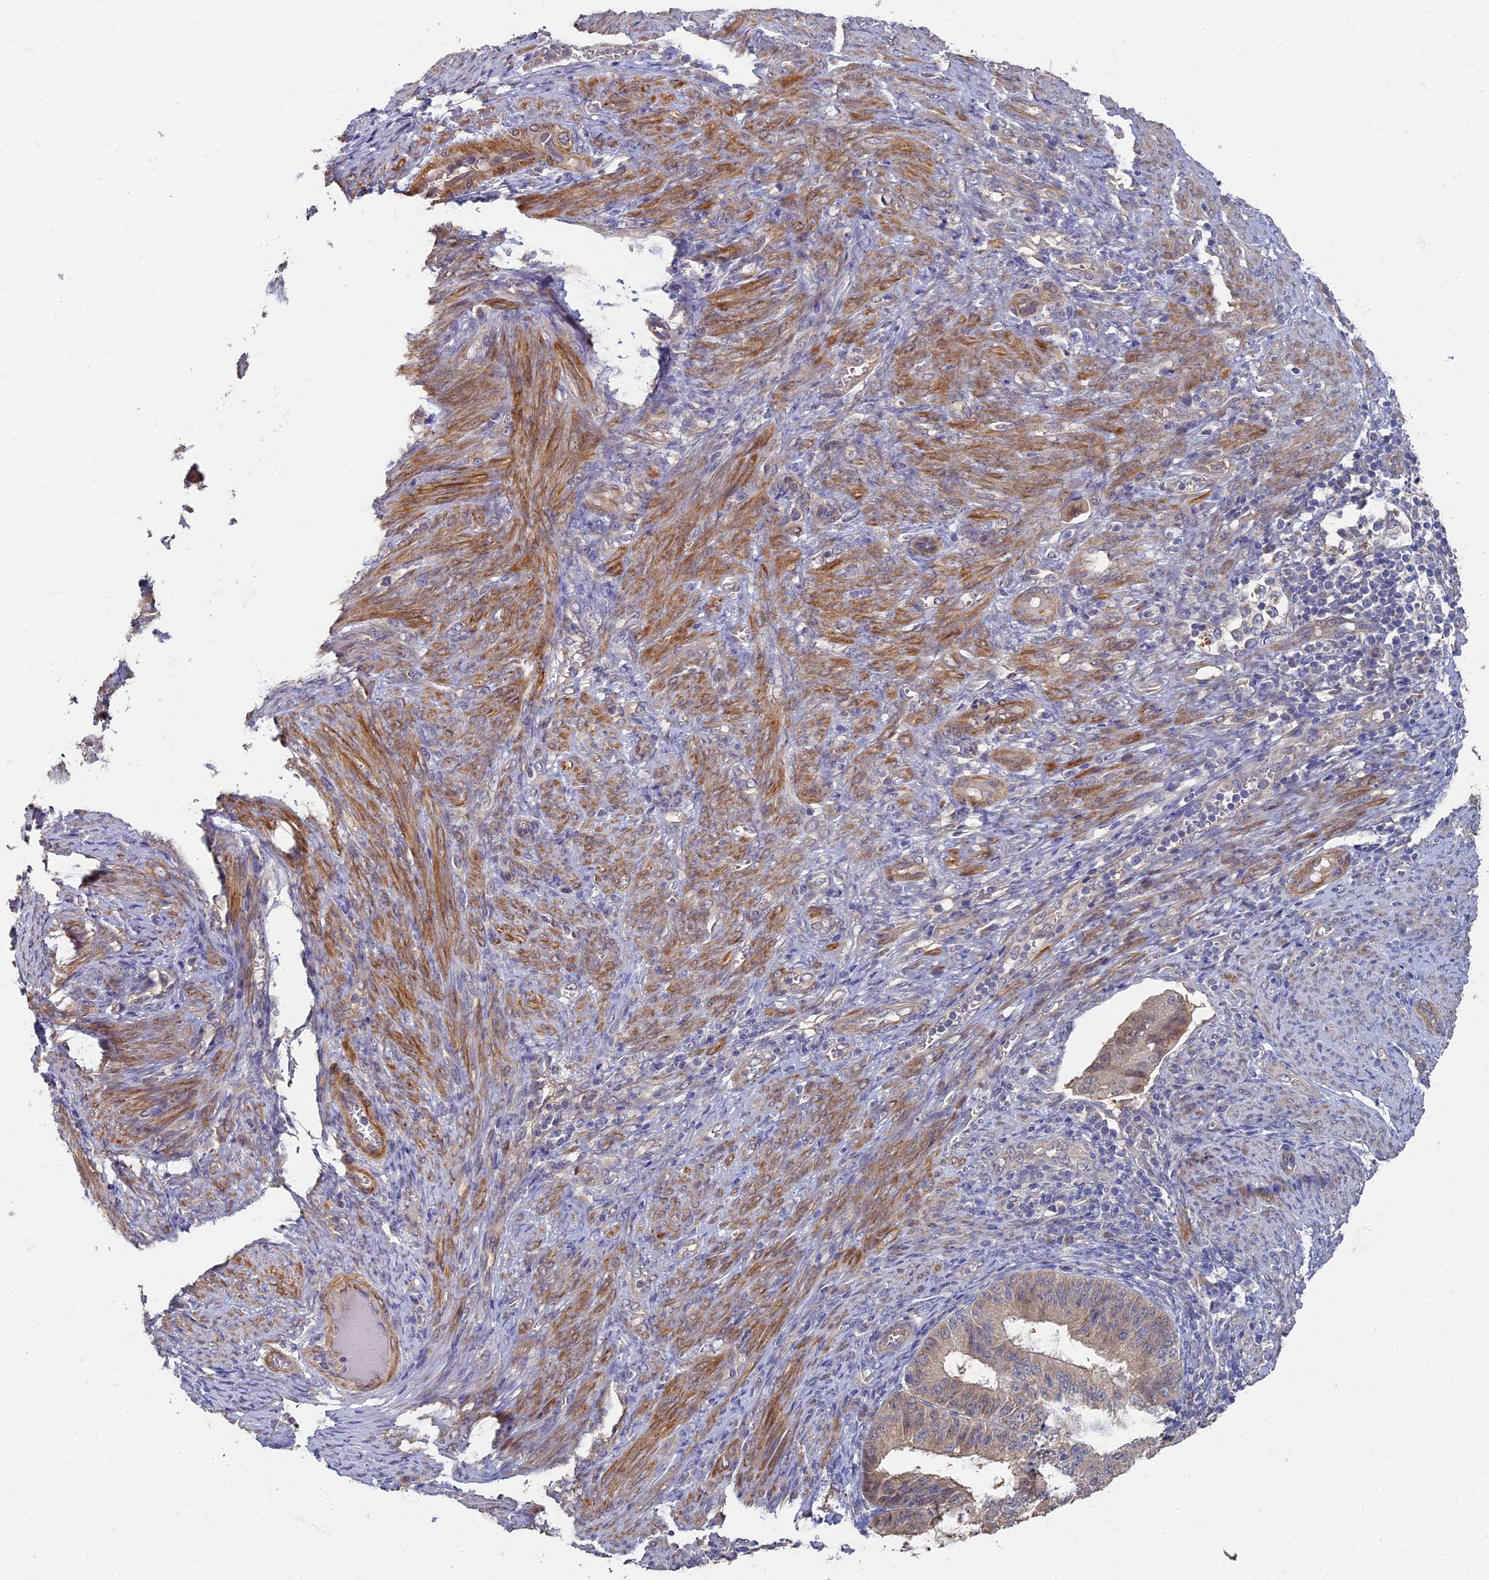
{"staining": {"intensity": "moderate", "quantity": "<25%", "location": "cytoplasmic/membranous,nuclear"}, "tissue": "endometrial cancer", "cell_type": "Tumor cells", "image_type": "cancer", "snomed": [{"axis": "morphology", "description": "Adenocarcinoma, NOS"}, {"axis": "topography", "description": "Endometrium"}], "caption": "Adenocarcinoma (endometrial) stained with DAB (3,3'-diaminobenzidine) IHC demonstrates low levels of moderate cytoplasmic/membranous and nuclear expression in approximately <25% of tumor cells.", "gene": "RSPH3", "patient": {"sex": "female", "age": 51}}